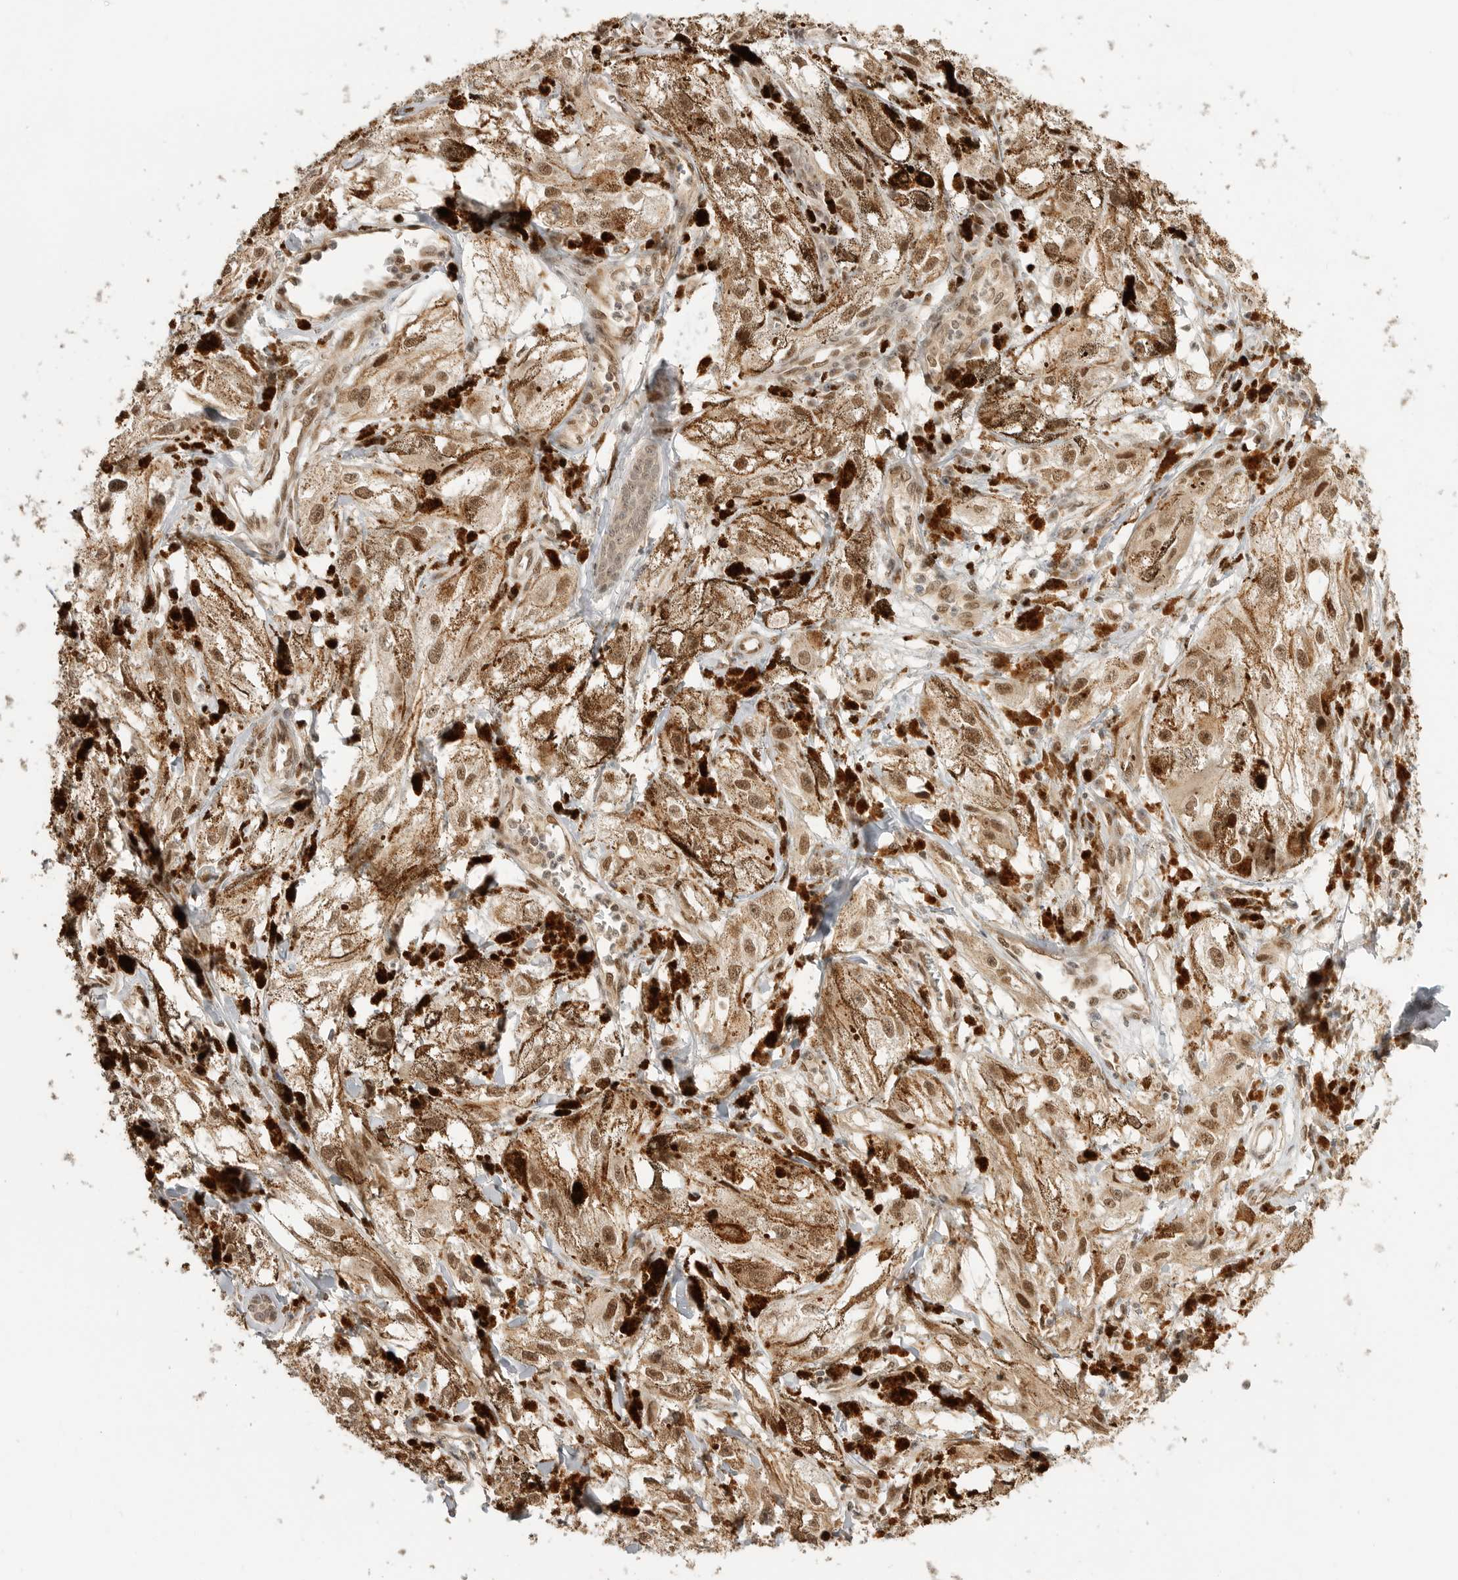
{"staining": {"intensity": "weak", "quantity": ">75%", "location": "cytoplasmic/membranous,nuclear"}, "tissue": "melanoma", "cell_type": "Tumor cells", "image_type": "cancer", "snomed": [{"axis": "morphology", "description": "Malignant melanoma, NOS"}, {"axis": "topography", "description": "Skin"}], "caption": "Immunohistochemistry (IHC) image of human melanoma stained for a protein (brown), which demonstrates low levels of weak cytoplasmic/membranous and nuclear staining in about >75% of tumor cells.", "gene": "ALKAL1", "patient": {"sex": "male", "age": 88}}